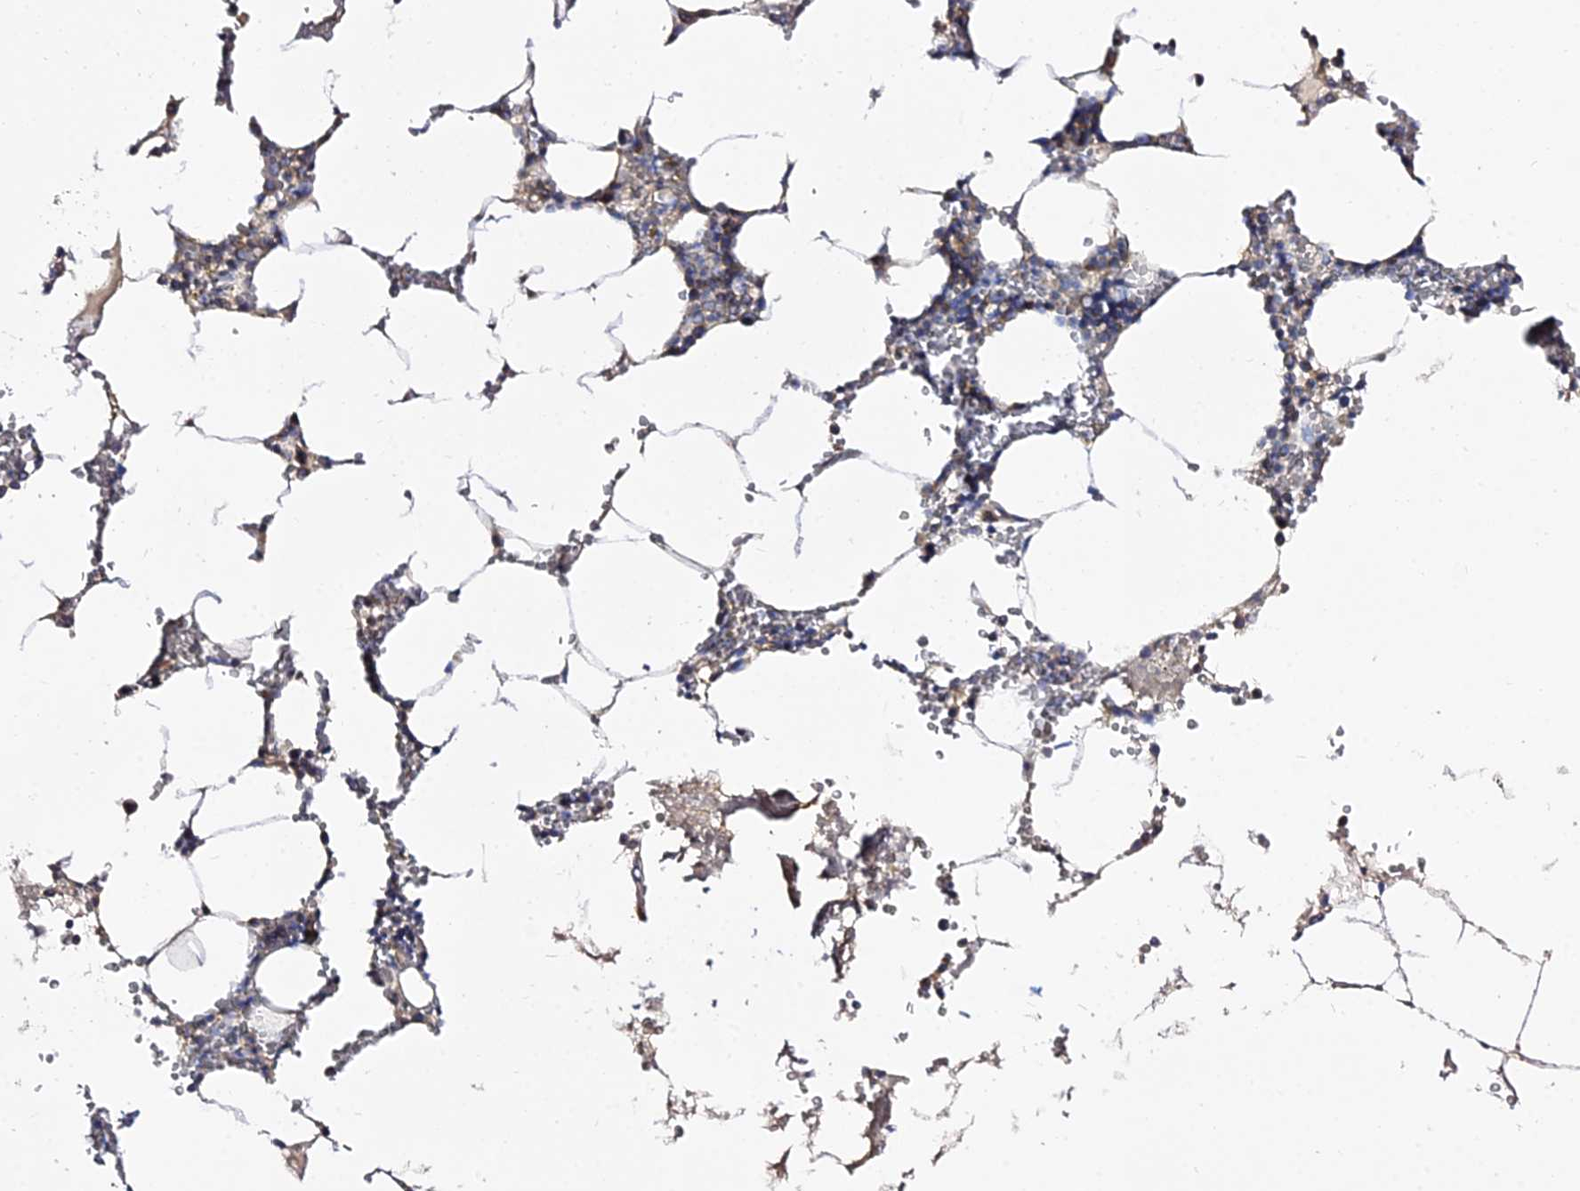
{"staining": {"intensity": "weak", "quantity": "<25%", "location": "cytoplasmic/membranous"}, "tissue": "bone marrow", "cell_type": "Hematopoietic cells", "image_type": "normal", "snomed": [{"axis": "morphology", "description": "Normal tissue, NOS"}, {"axis": "topography", "description": "Bone marrow"}], "caption": "DAB immunohistochemical staining of normal human bone marrow displays no significant positivity in hematopoietic cells. (DAB (3,3'-diaminobenzidine) immunohistochemistry (IHC), high magnification).", "gene": "TYW5", "patient": {"sex": "male", "age": 70}}